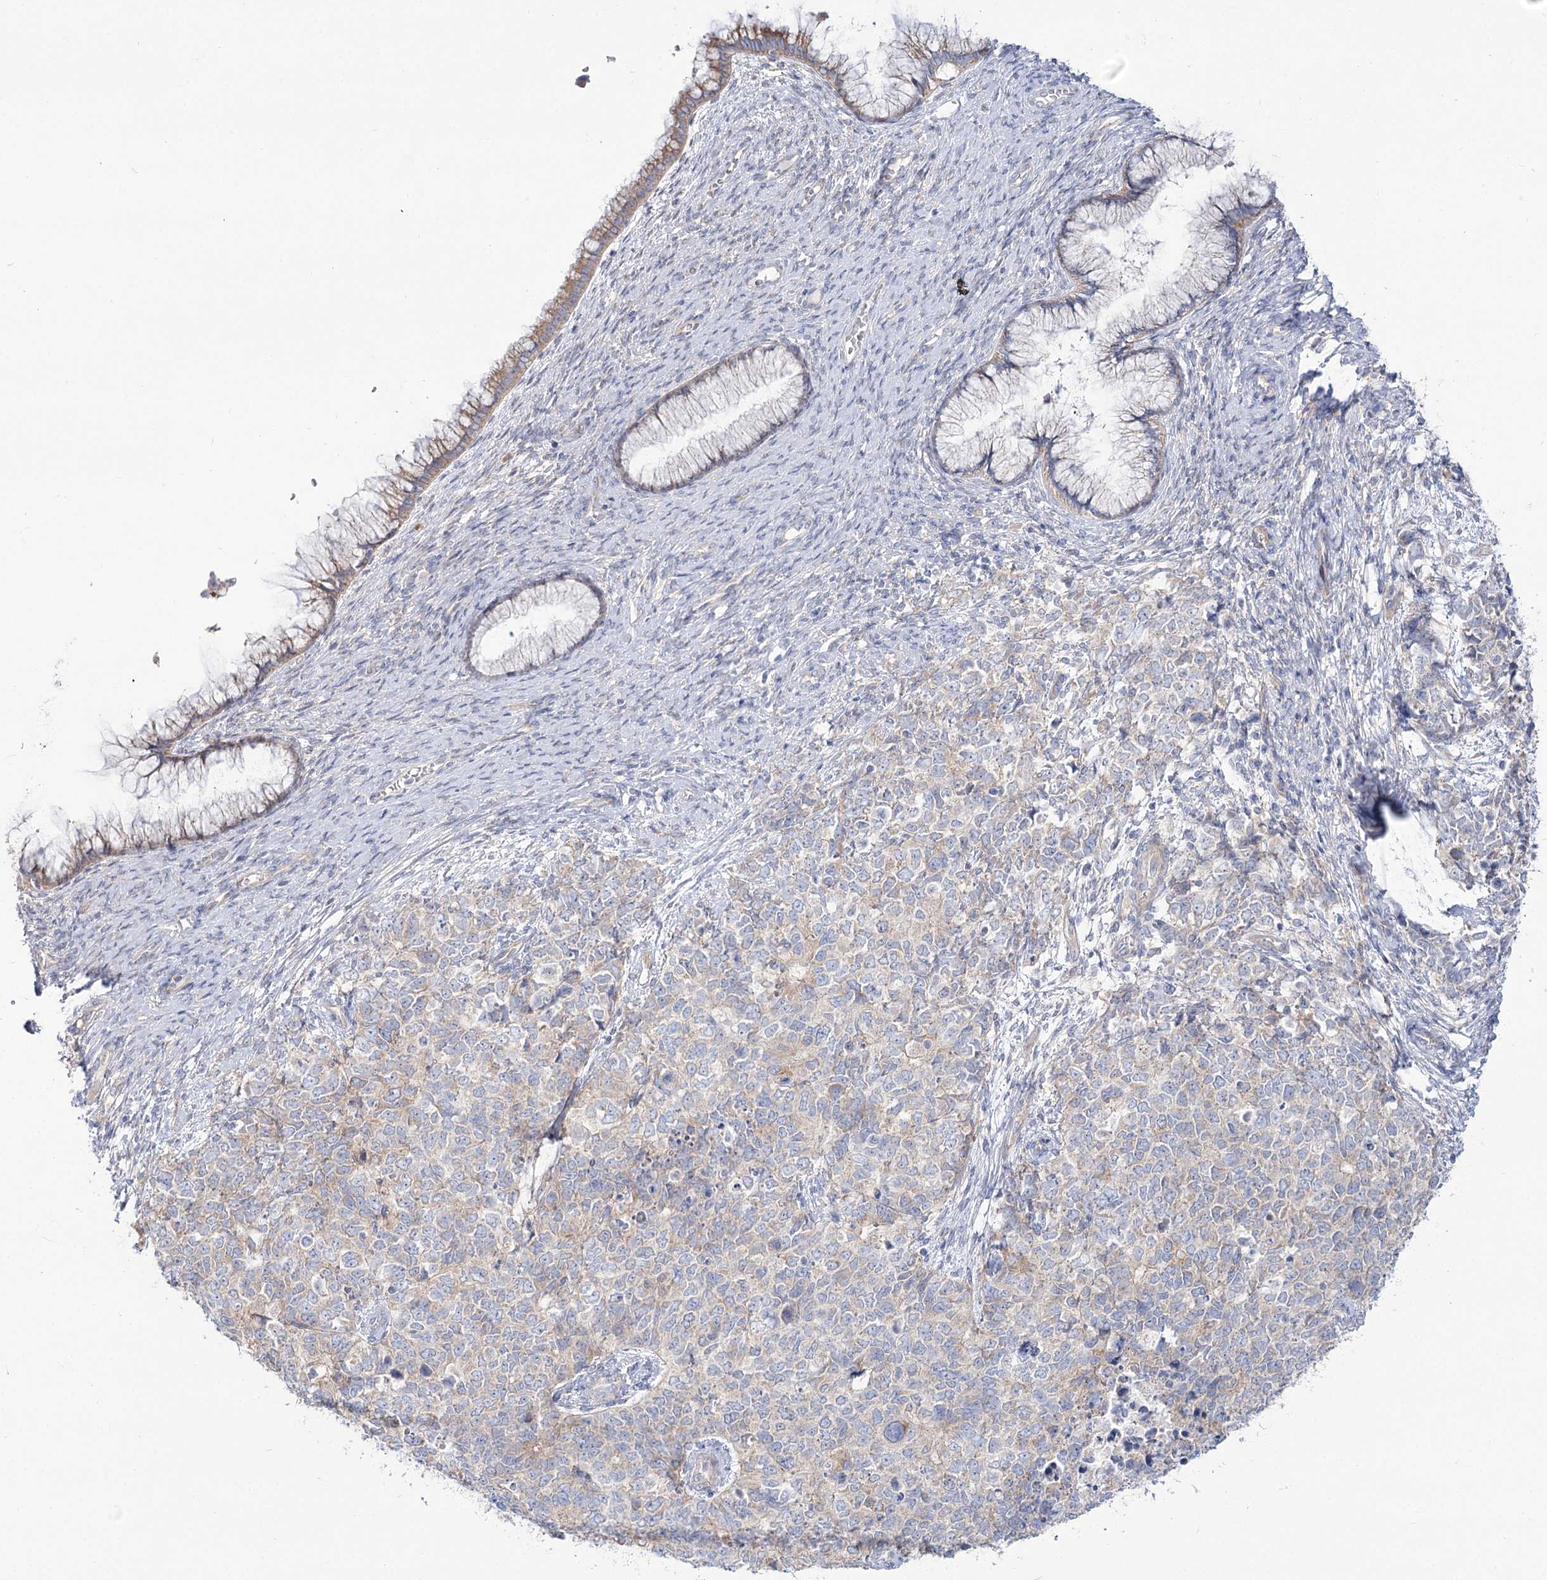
{"staining": {"intensity": "negative", "quantity": "none", "location": "none"}, "tissue": "cervical cancer", "cell_type": "Tumor cells", "image_type": "cancer", "snomed": [{"axis": "morphology", "description": "Squamous cell carcinoma, NOS"}, {"axis": "topography", "description": "Cervix"}], "caption": "Tumor cells are negative for brown protein staining in cervical squamous cell carcinoma.", "gene": "SUOX", "patient": {"sex": "female", "age": 63}}